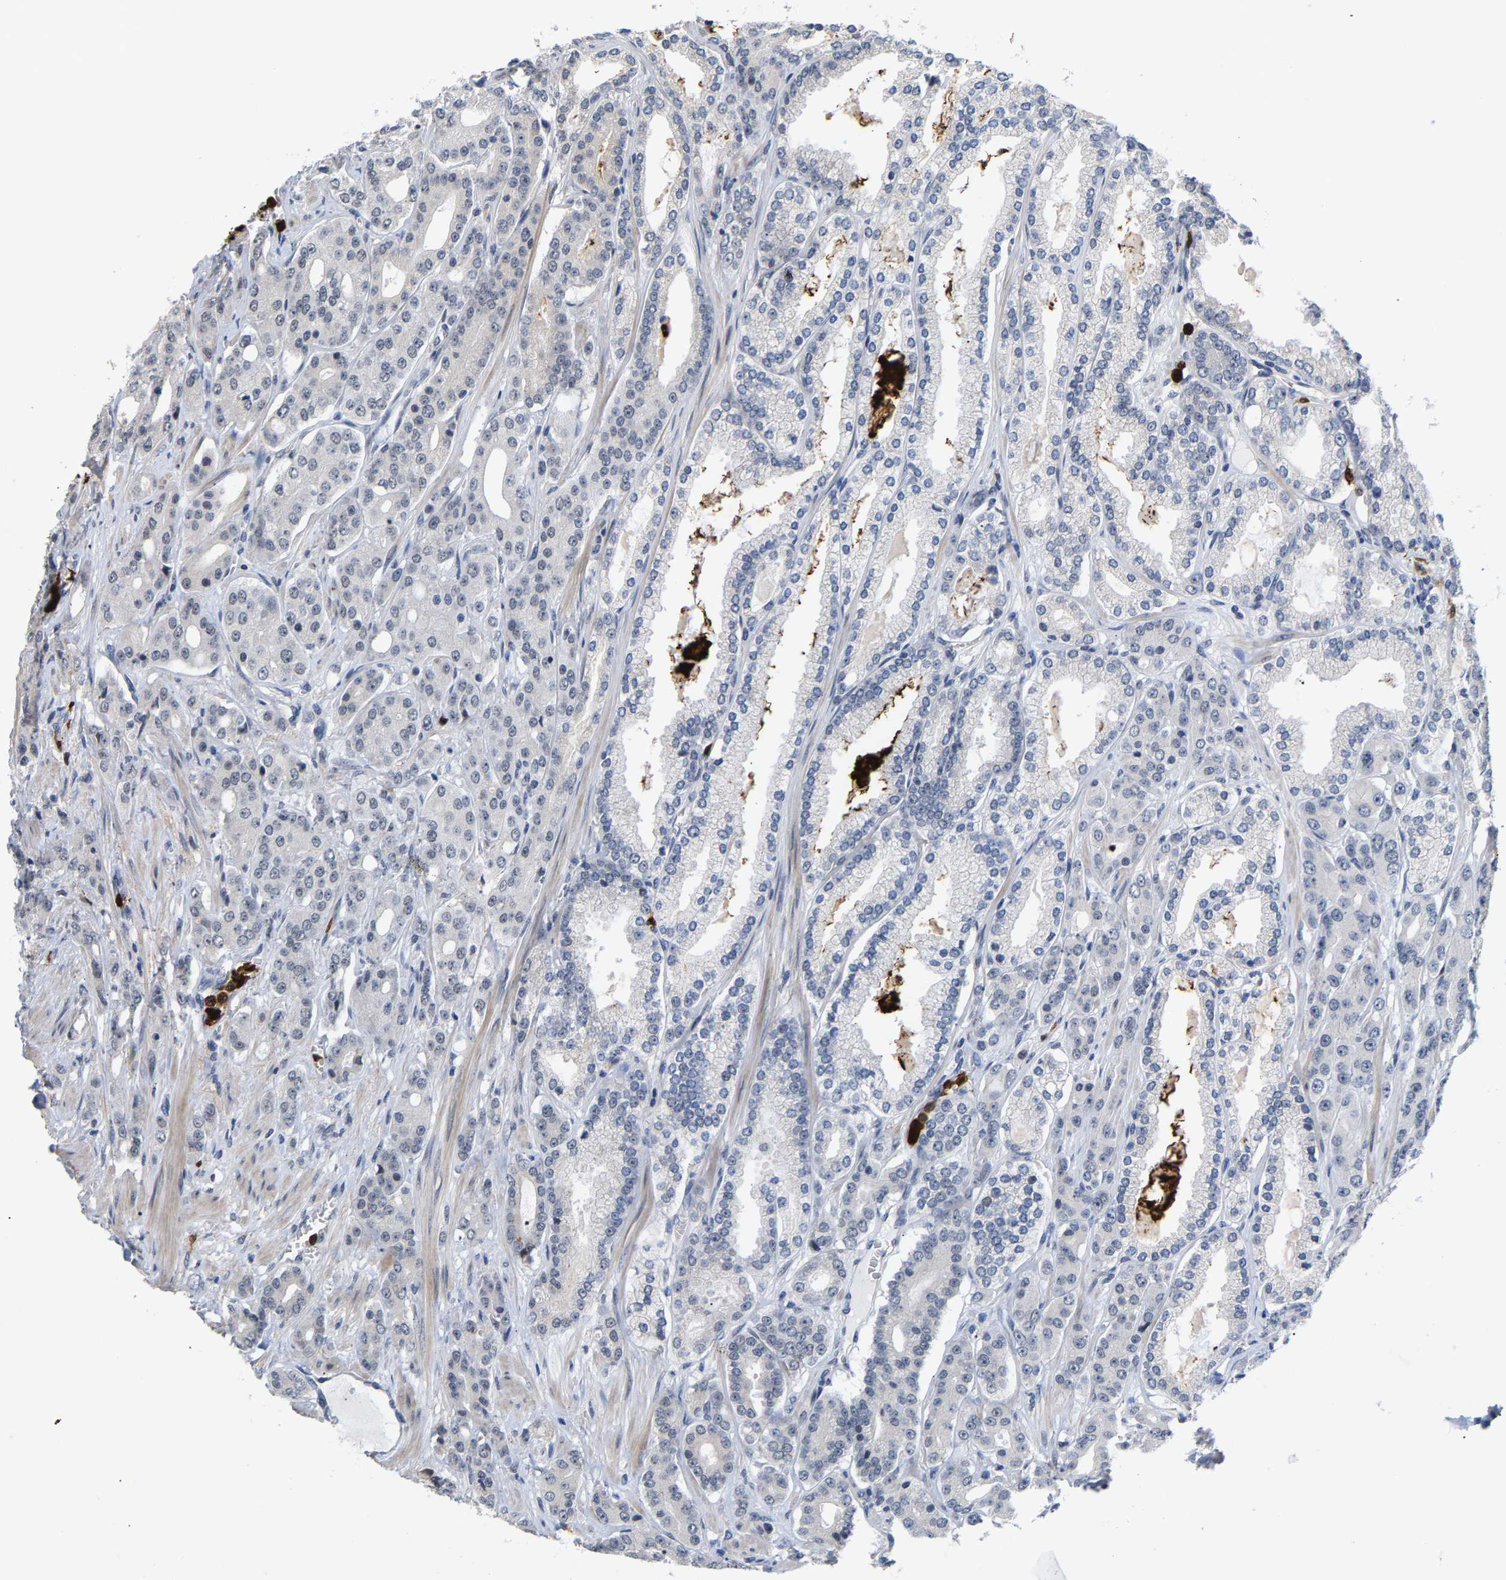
{"staining": {"intensity": "negative", "quantity": "none", "location": "none"}, "tissue": "prostate cancer", "cell_type": "Tumor cells", "image_type": "cancer", "snomed": [{"axis": "morphology", "description": "Adenocarcinoma, High grade"}, {"axis": "topography", "description": "Prostate"}], "caption": "Tumor cells show no significant expression in adenocarcinoma (high-grade) (prostate).", "gene": "TDRD7", "patient": {"sex": "male", "age": 71}}